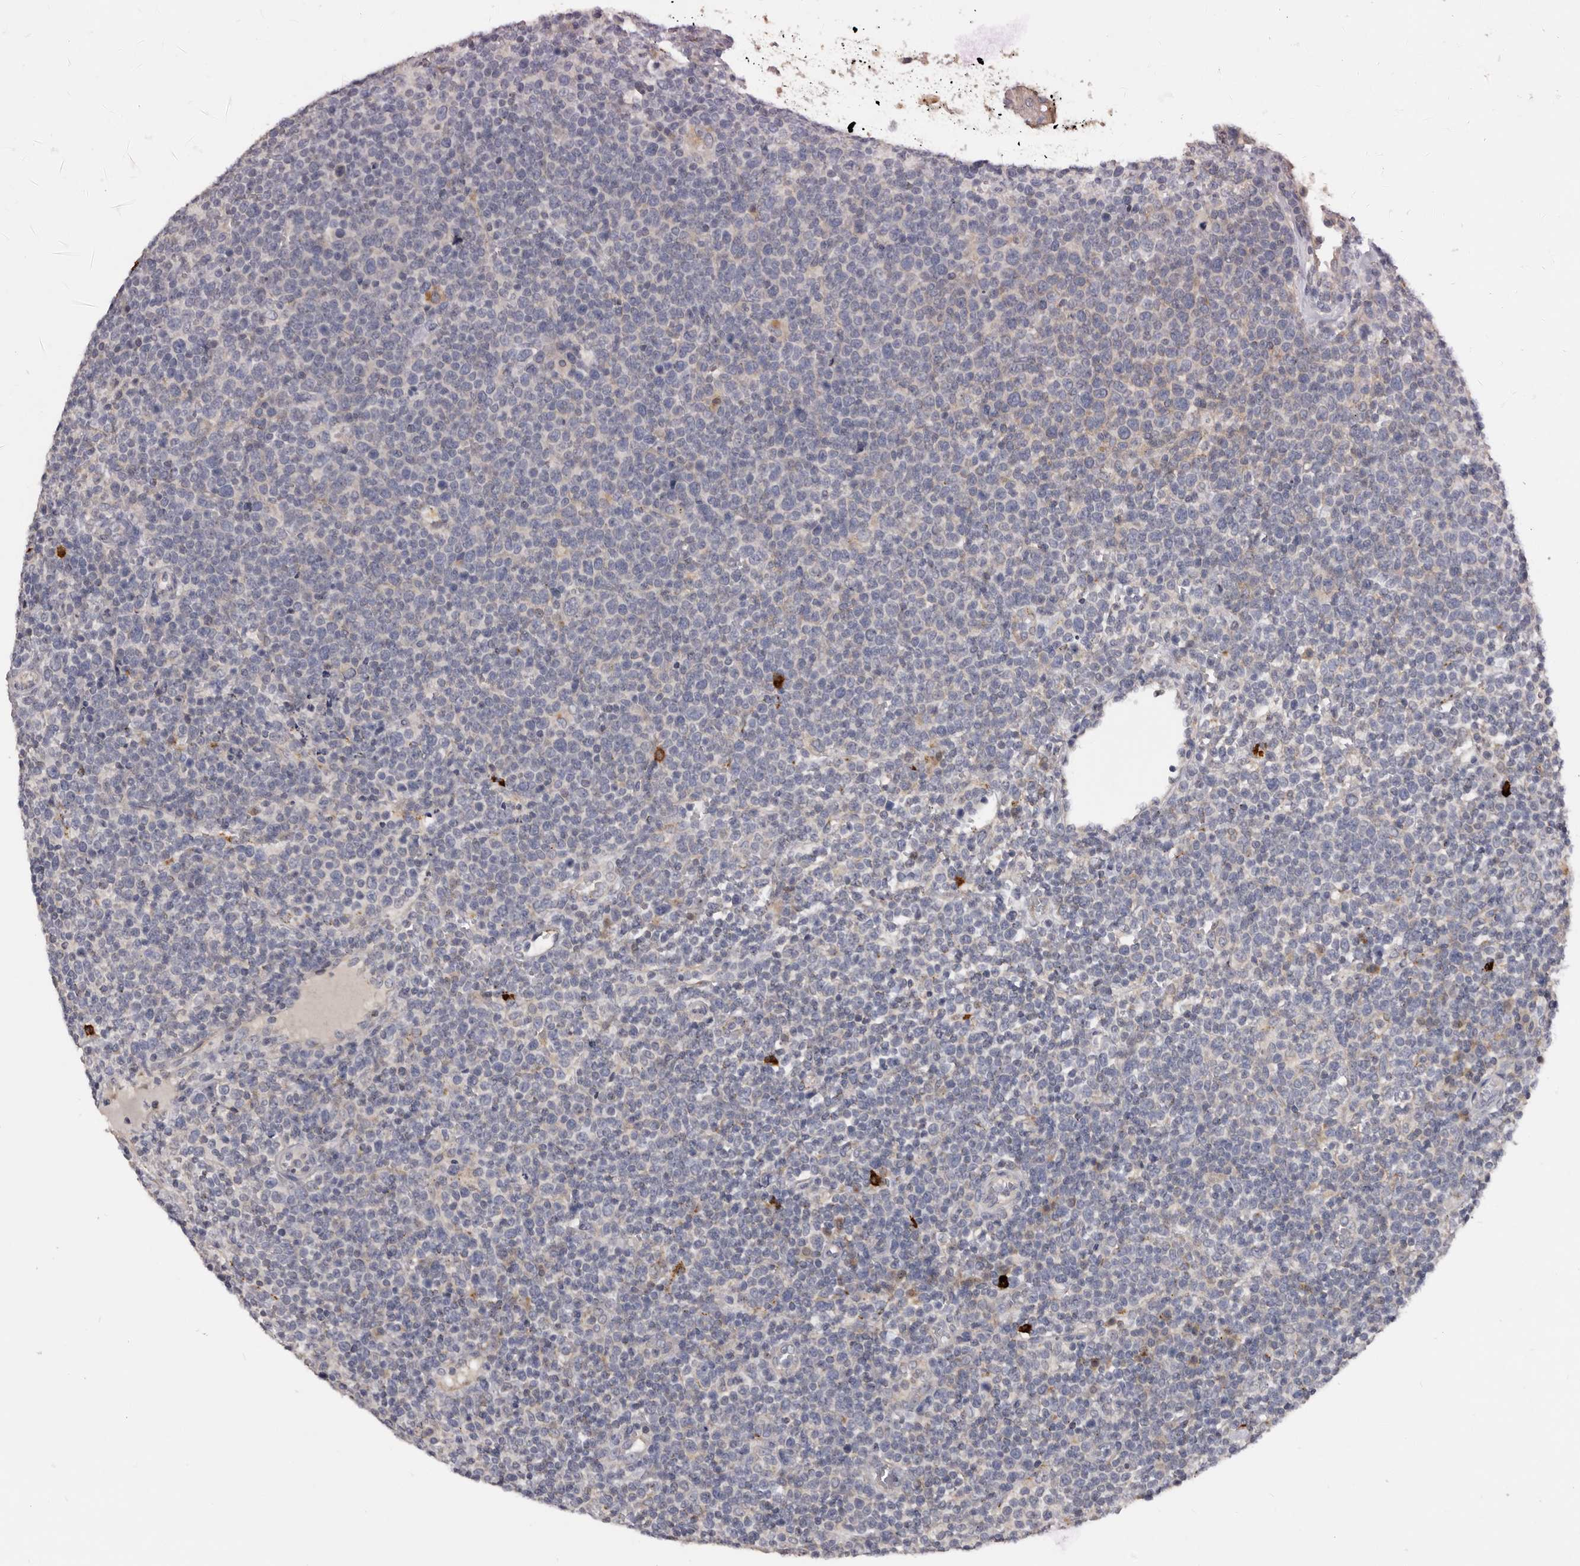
{"staining": {"intensity": "negative", "quantity": "none", "location": "none"}, "tissue": "lymphoma", "cell_type": "Tumor cells", "image_type": "cancer", "snomed": [{"axis": "morphology", "description": "Malignant lymphoma, non-Hodgkin's type, High grade"}, {"axis": "topography", "description": "Lymph node"}], "caption": "Tumor cells show no significant protein expression in lymphoma. Nuclei are stained in blue.", "gene": "DAP", "patient": {"sex": "male", "age": 61}}